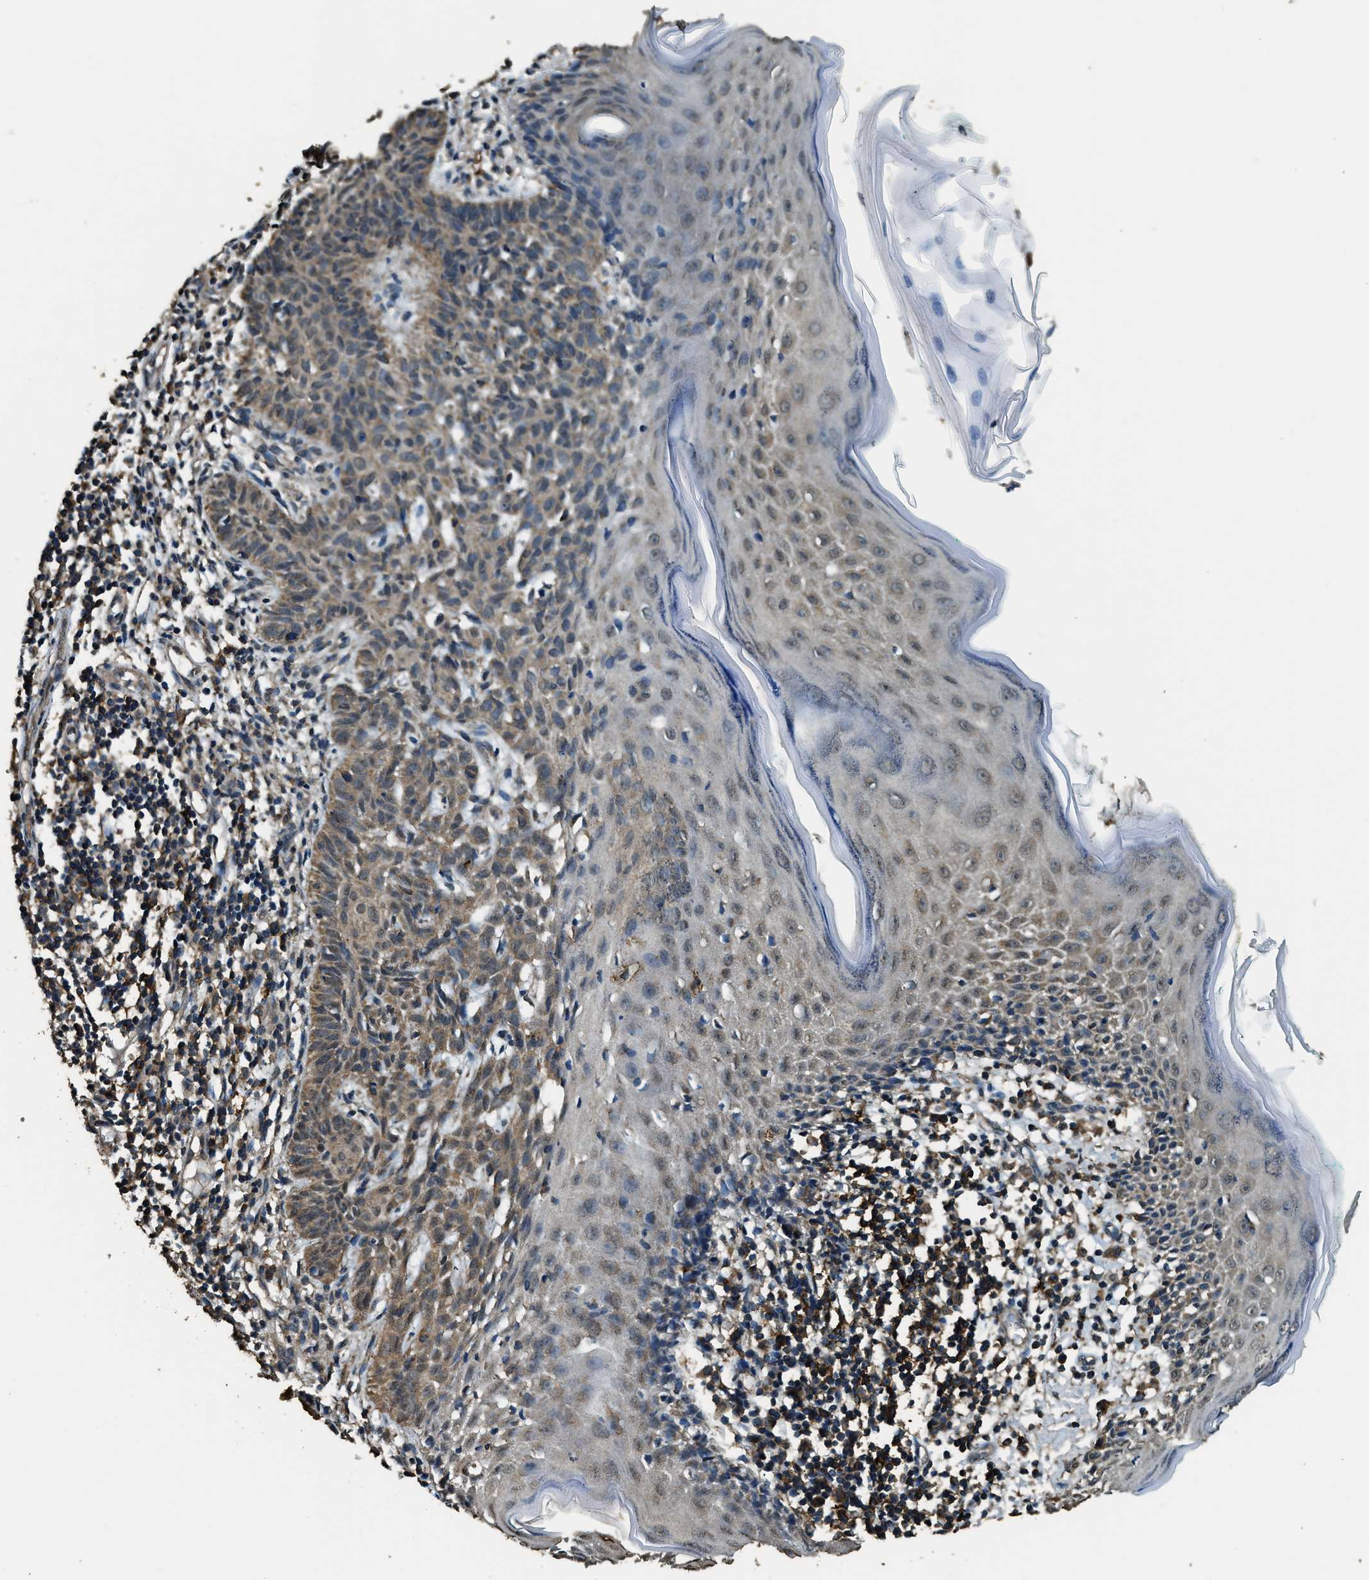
{"staining": {"intensity": "weak", "quantity": "25%-75%", "location": "cytoplasmic/membranous"}, "tissue": "skin cancer", "cell_type": "Tumor cells", "image_type": "cancer", "snomed": [{"axis": "morphology", "description": "Basal cell carcinoma"}, {"axis": "topography", "description": "Skin"}], "caption": "Skin cancer (basal cell carcinoma) stained for a protein (brown) shows weak cytoplasmic/membranous positive expression in approximately 25%-75% of tumor cells.", "gene": "SALL3", "patient": {"sex": "male", "age": 60}}